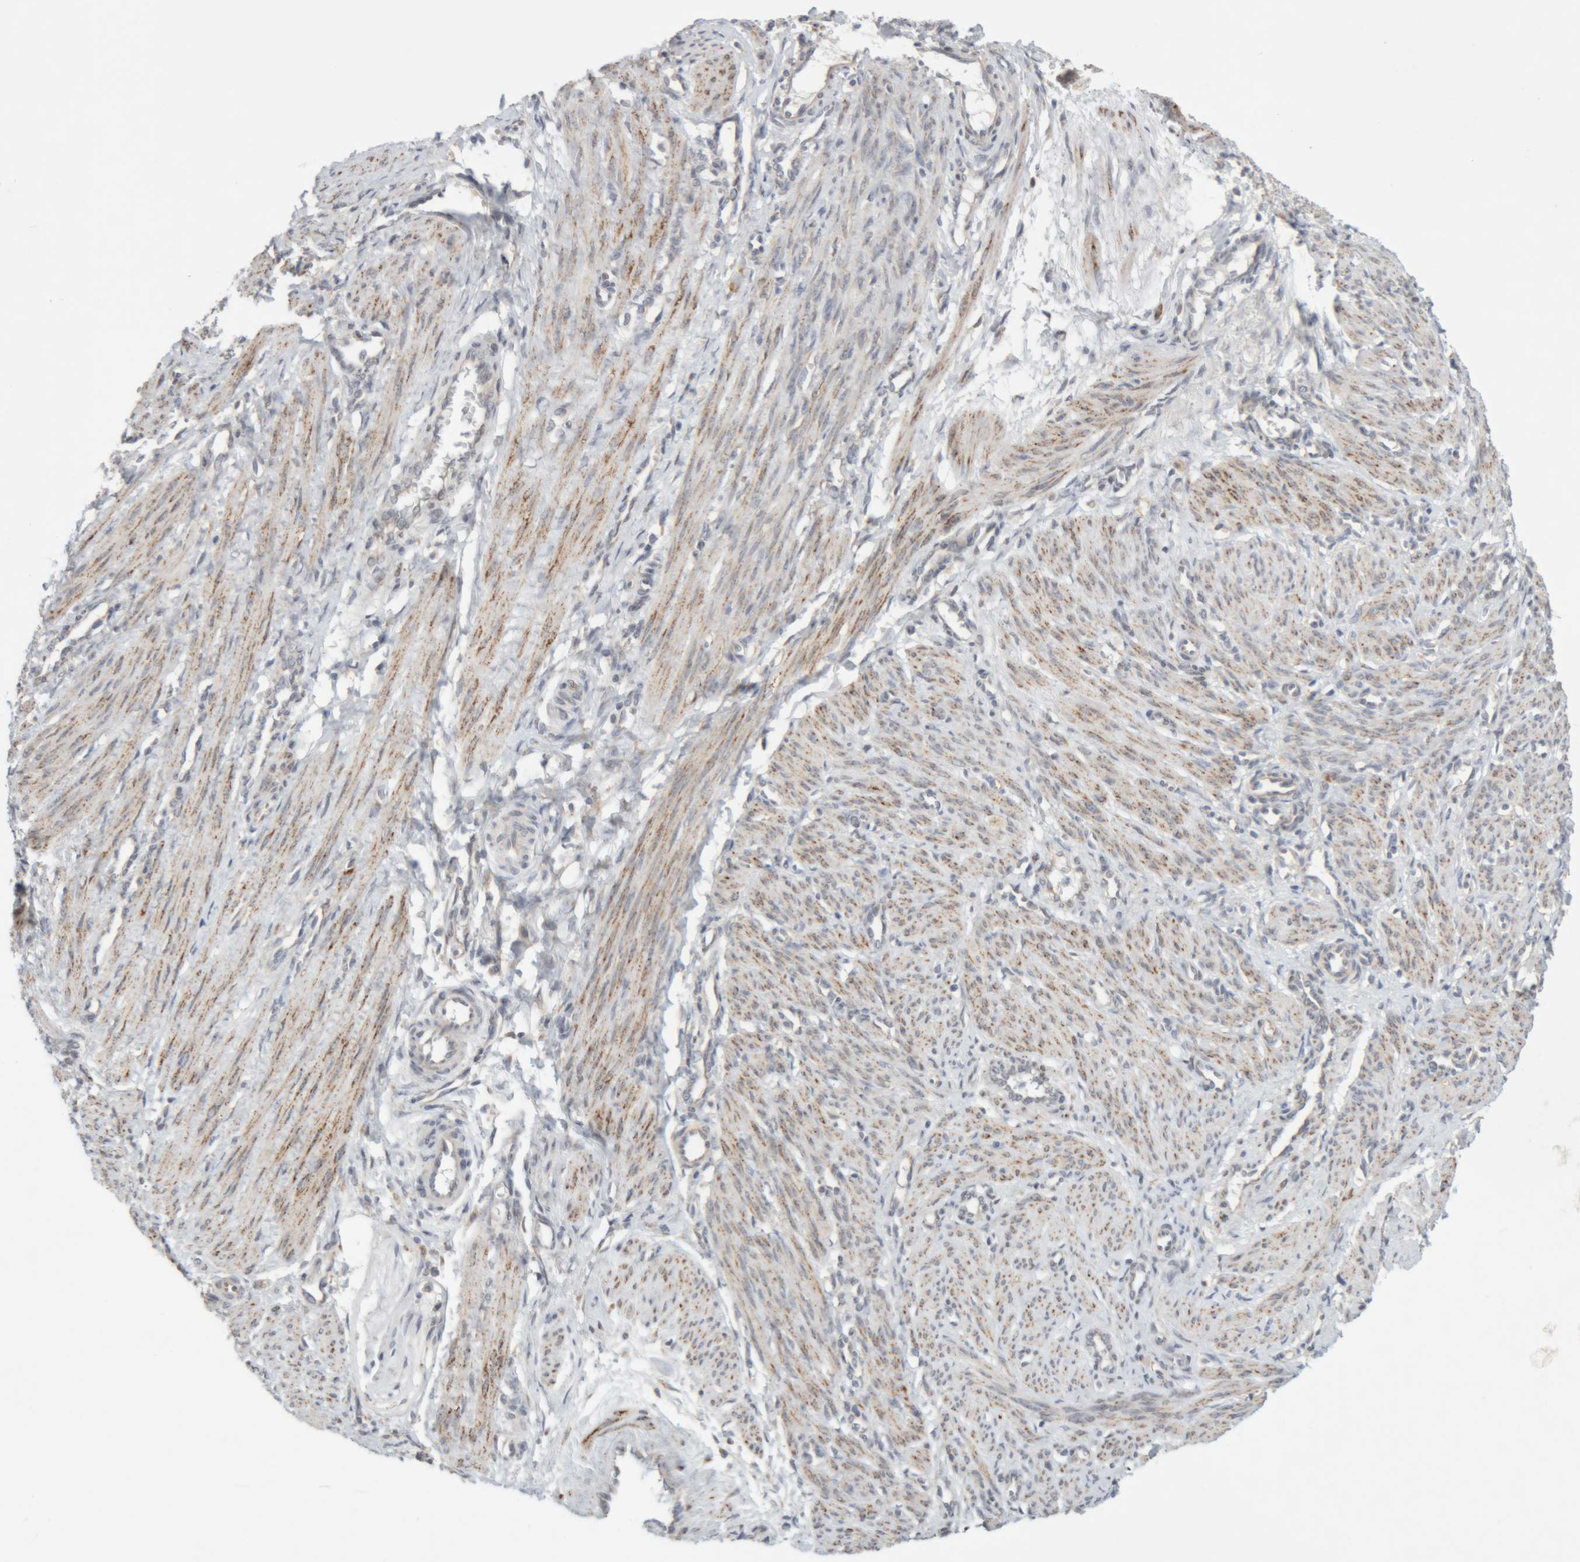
{"staining": {"intensity": "weak", "quantity": ">75%", "location": "cytoplasmic/membranous"}, "tissue": "smooth muscle", "cell_type": "Smooth muscle cells", "image_type": "normal", "snomed": [{"axis": "morphology", "description": "Normal tissue, NOS"}, {"axis": "topography", "description": "Endometrium"}], "caption": "Immunohistochemical staining of normal human smooth muscle exhibits low levels of weak cytoplasmic/membranous positivity in about >75% of smooth muscle cells. (DAB IHC with brightfield microscopy, high magnification).", "gene": "RPN2", "patient": {"sex": "female", "age": 33}}